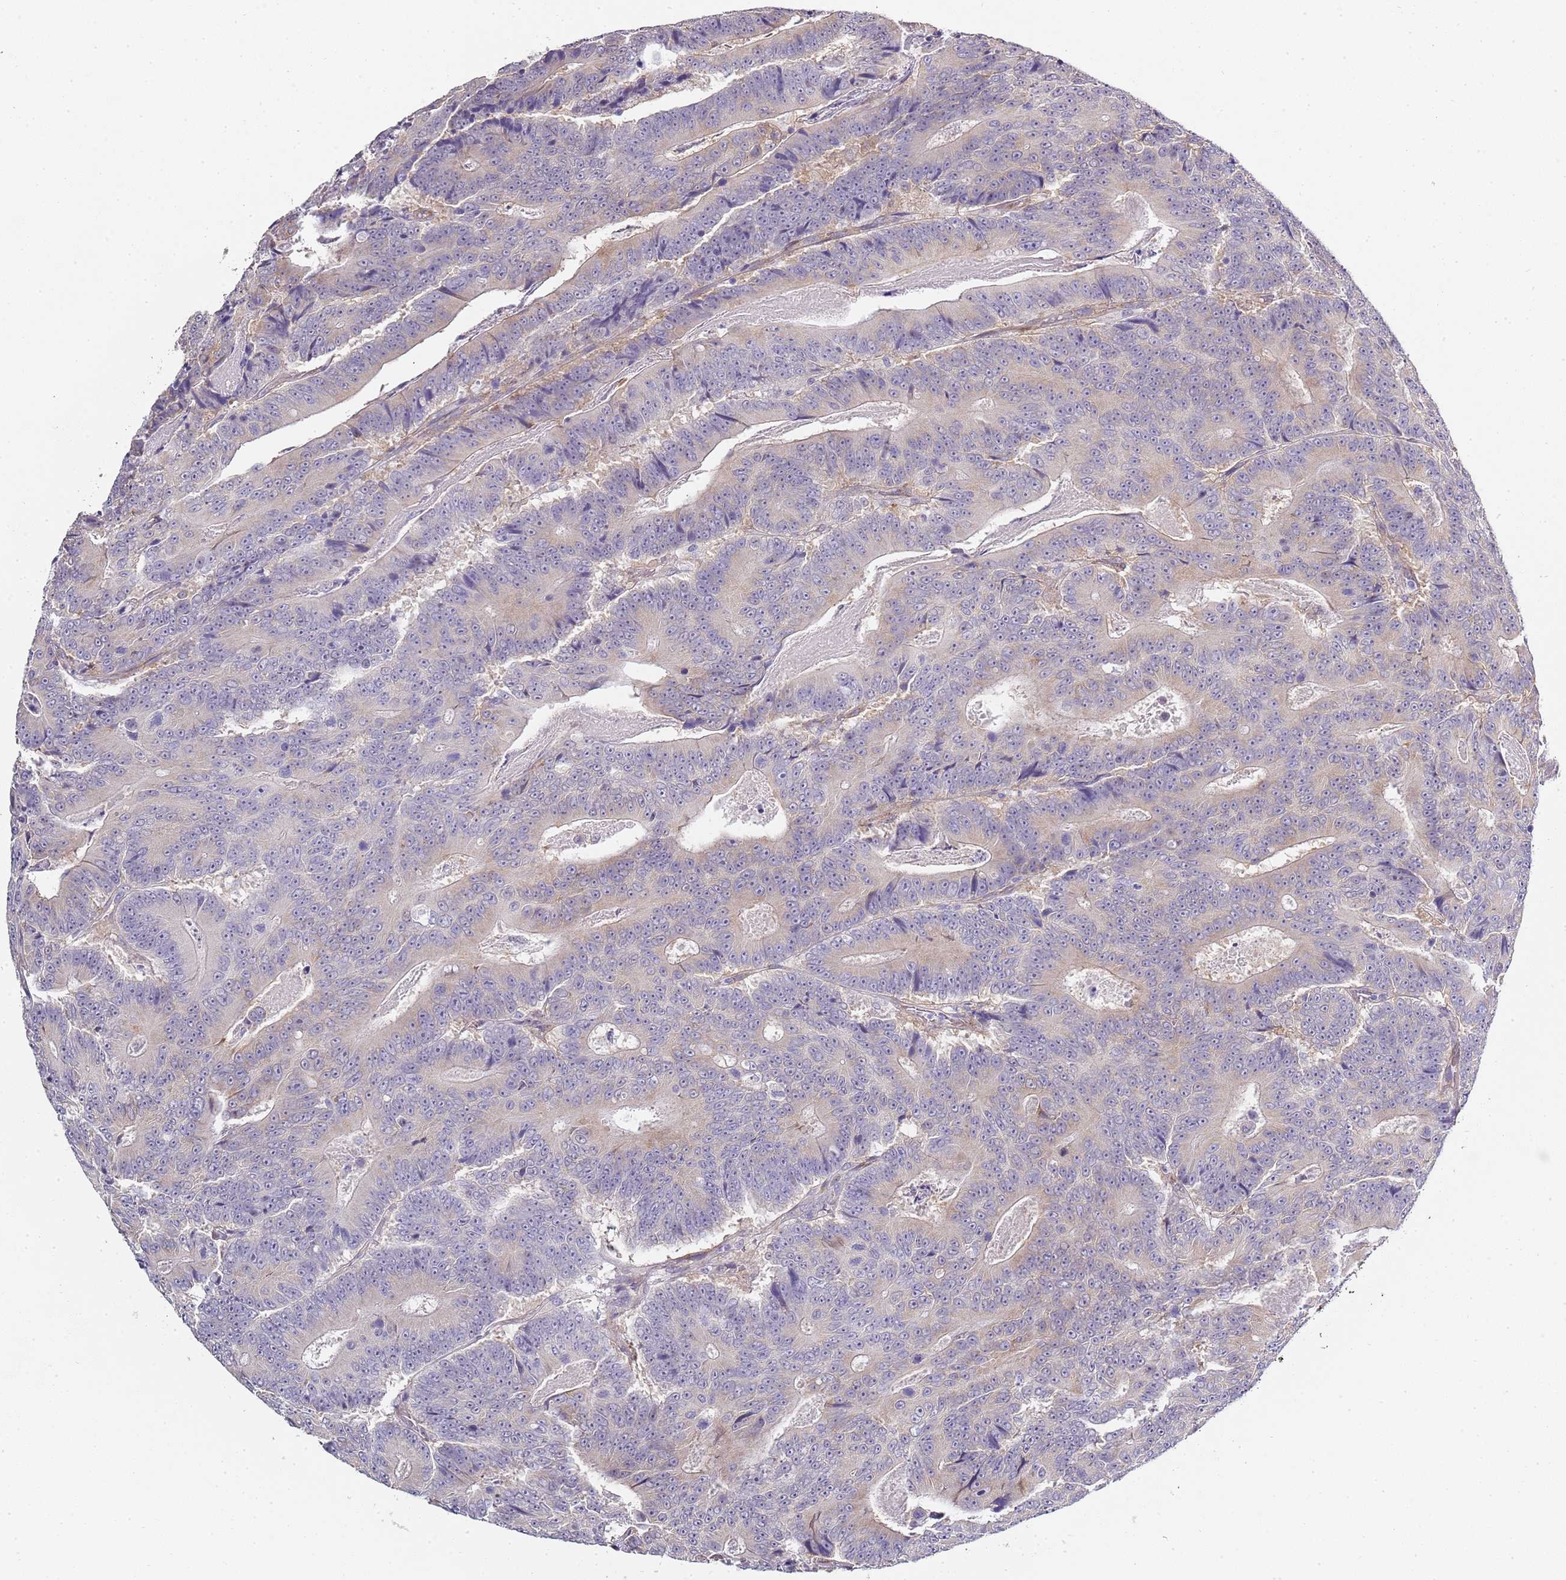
{"staining": {"intensity": "weak", "quantity": "<25%", "location": "cytoplasmic/membranous"}, "tissue": "colorectal cancer", "cell_type": "Tumor cells", "image_type": "cancer", "snomed": [{"axis": "morphology", "description": "Adenocarcinoma, NOS"}, {"axis": "topography", "description": "Colon"}], "caption": "Tumor cells are negative for protein expression in human colorectal cancer (adenocarcinoma).", "gene": "TBC1D9", "patient": {"sex": "male", "age": 83}}